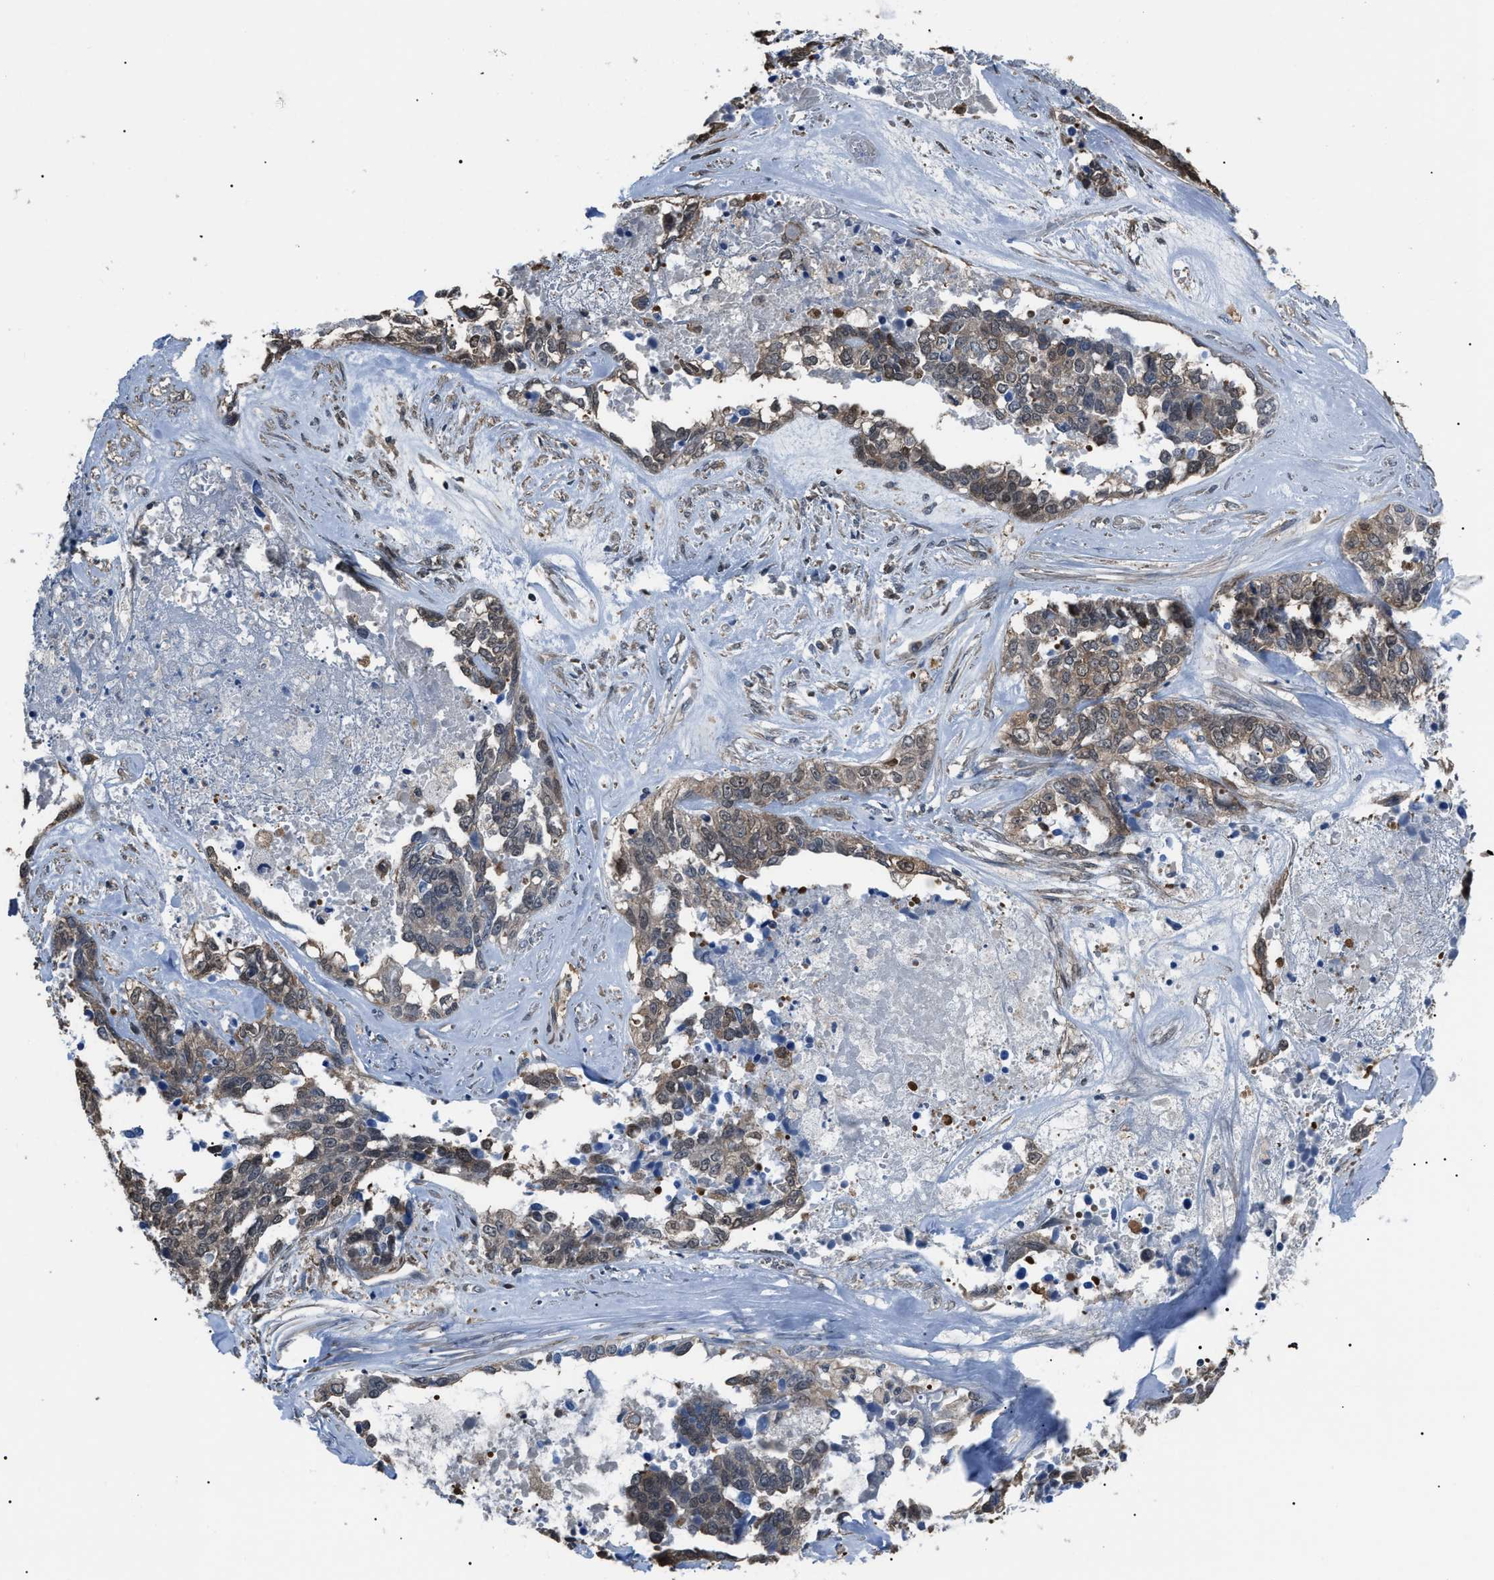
{"staining": {"intensity": "weak", "quantity": ">75%", "location": "cytoplasmic/membranous"}, "tissue": "ovarian cancer", "cell_type": "Tumor cells", "image_type": "cancer", "snomed": [{"axis": "morphology", "description": "Cystadenocarcinoma, serous, NOS"}, {"axis": "topography", "description": "Ovary"}], "caption": "Ovarian serous cystadenocarcinoma was stained to show a protein in brown. There is low levels of weak cytoplasmic/membranous staining in about >75% of tumor cells.", "gene": "PDCD5", "patient": {"sex": "female", "age": 44}}